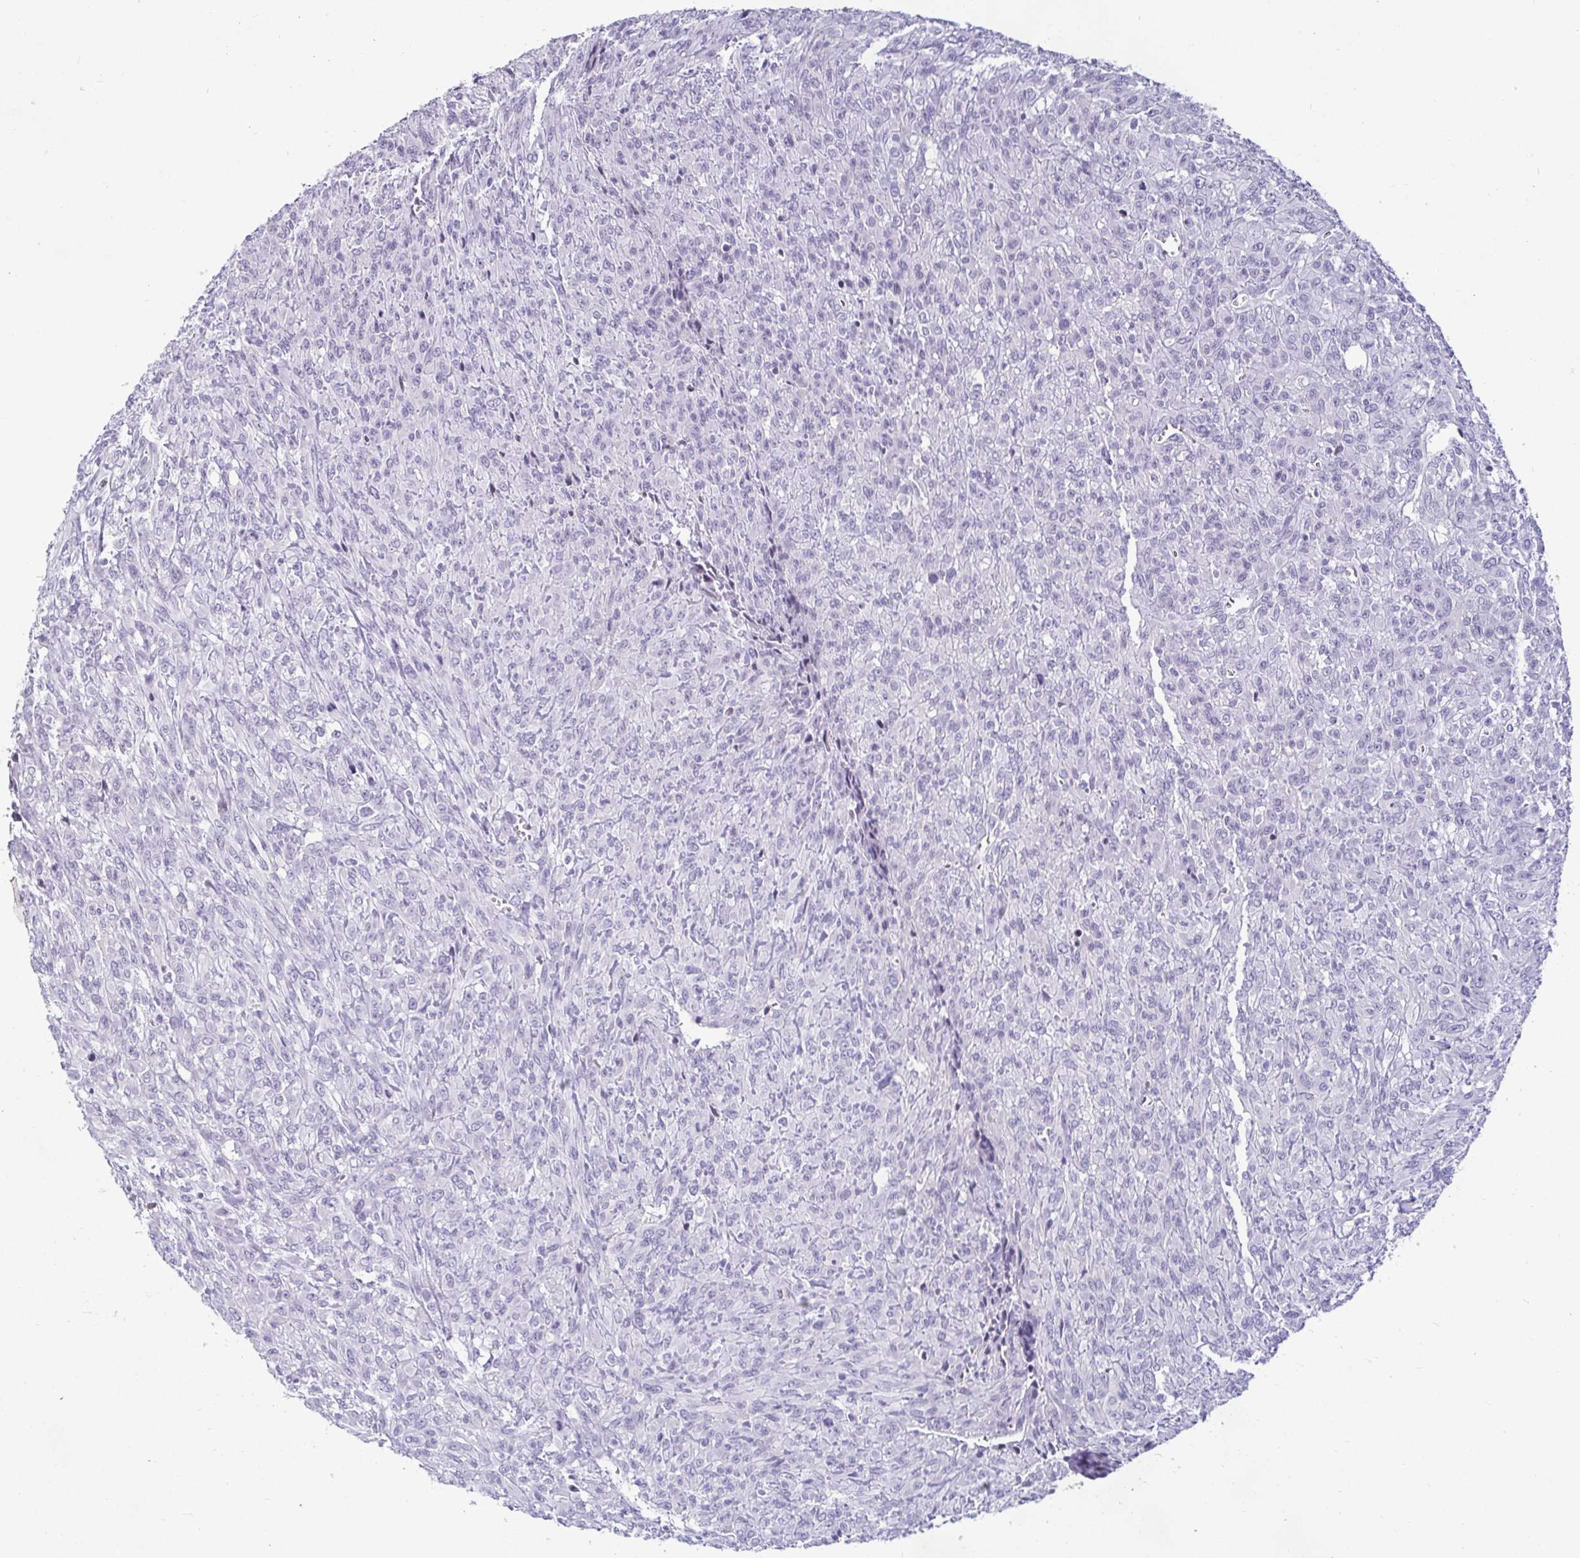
{"staining": {"intensity": "negative", "quantity": "none", "location": "none"}, "tissue": "renal cancer", "cell_type": "Tumor cells", "image_type": "cancer", "snomed": [{"axis": "morphology", "description": "Adenocarcinoma, NOS"}, {"axis": "topography", "description": "Kidney"}], "caption": "Renal cancer was stained to show a protein in brown. There is no significant staining in tumor cells.", "gene": "CR2", "patient": {"sex": "male", "age": 58}}